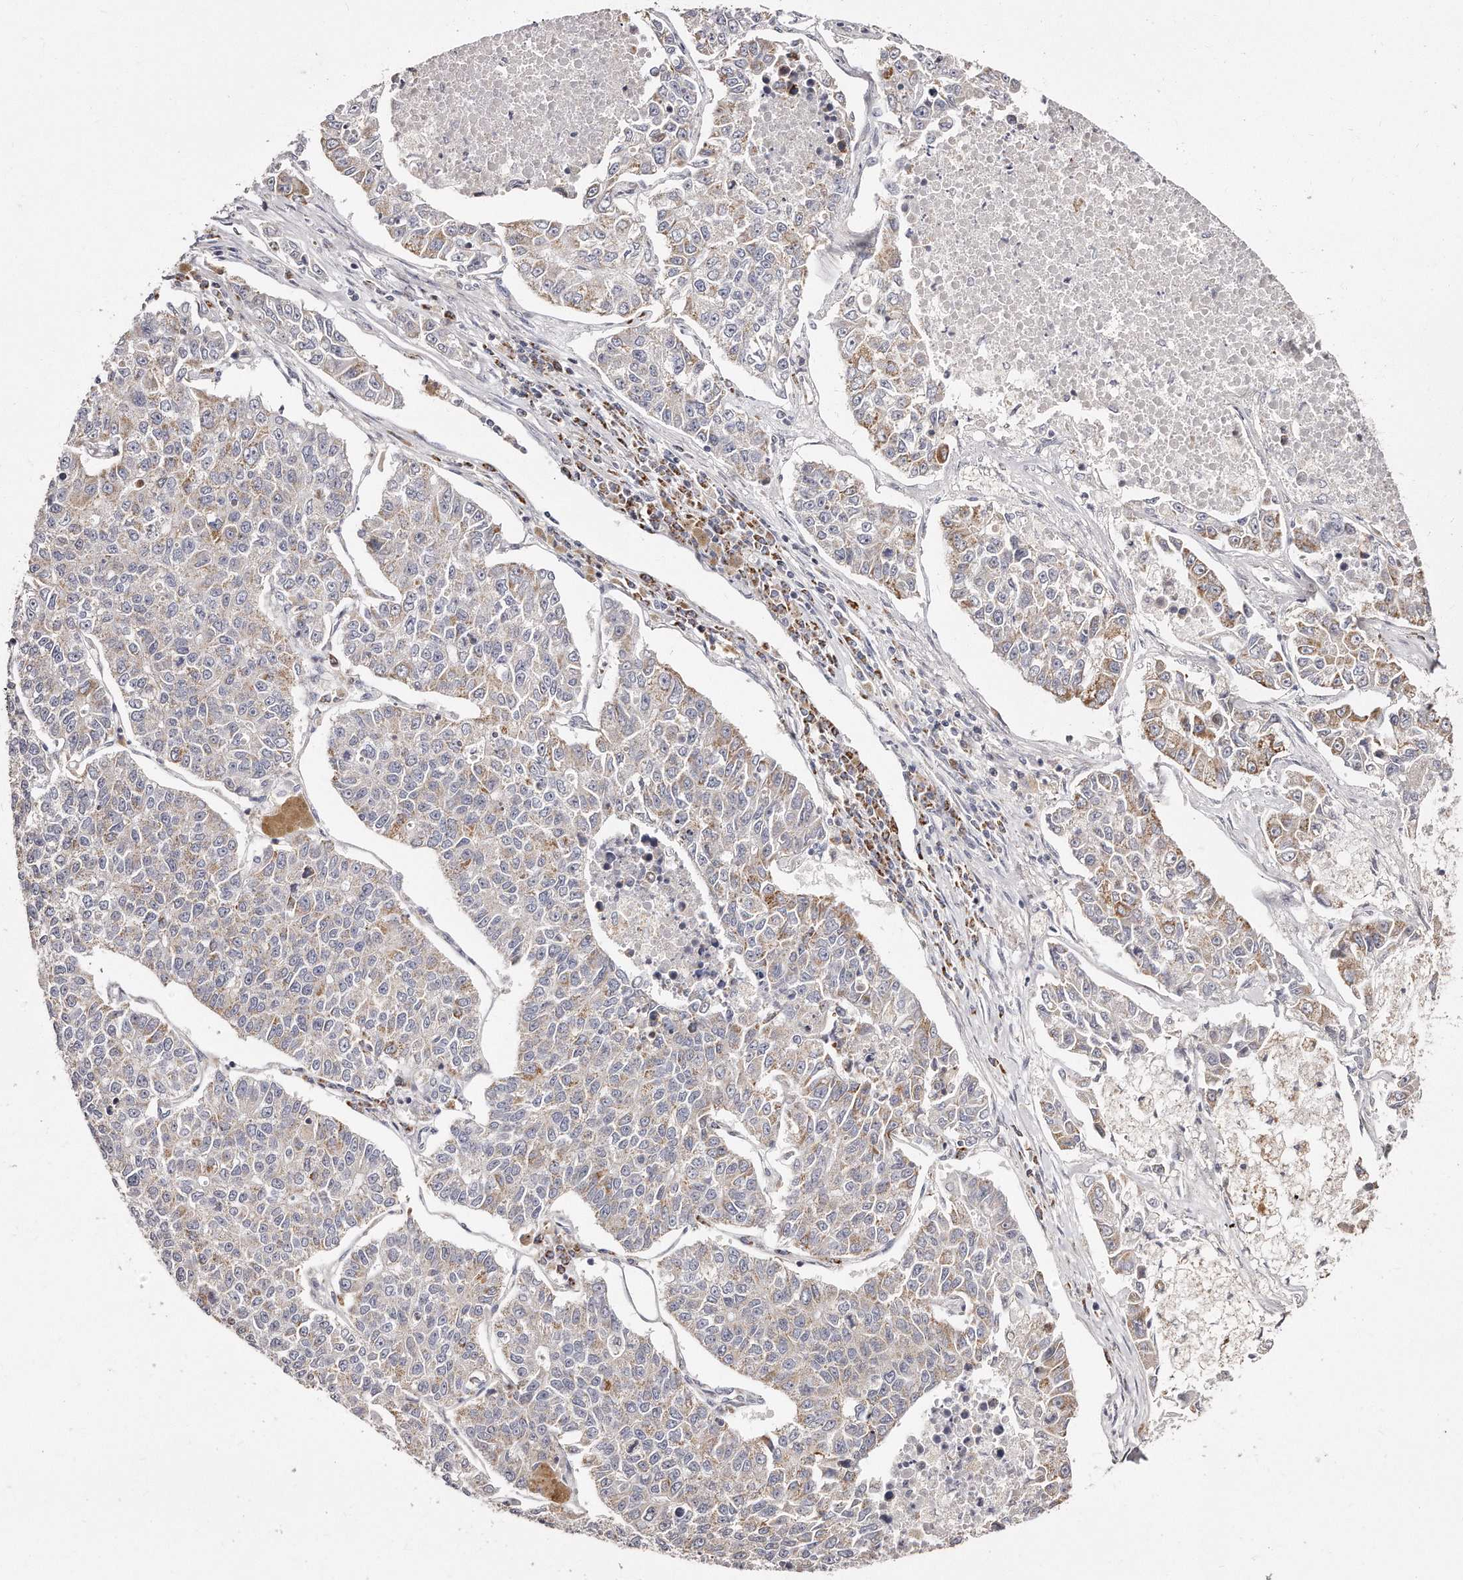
{"staining": {"intensity": "weak", "quantity": "25%-75%", "location": "cytoplasmic/membranous"}, "tissue": "lung cancer", "cell_type": "Tumor cells", "image_type": "cancer", "snomed": [{"axis": "morphology", "description": "Adenocarcinoma, NOS"}, {"axis": "topography", "description": "Lung"}], "caption": "Weak cytoplasmic/membranous protein positivity is present in approximately 25%-75% of tumor cells in lung cancer.", "gene": "RTKN", "patient": {"sex": "male", "age": 49}}